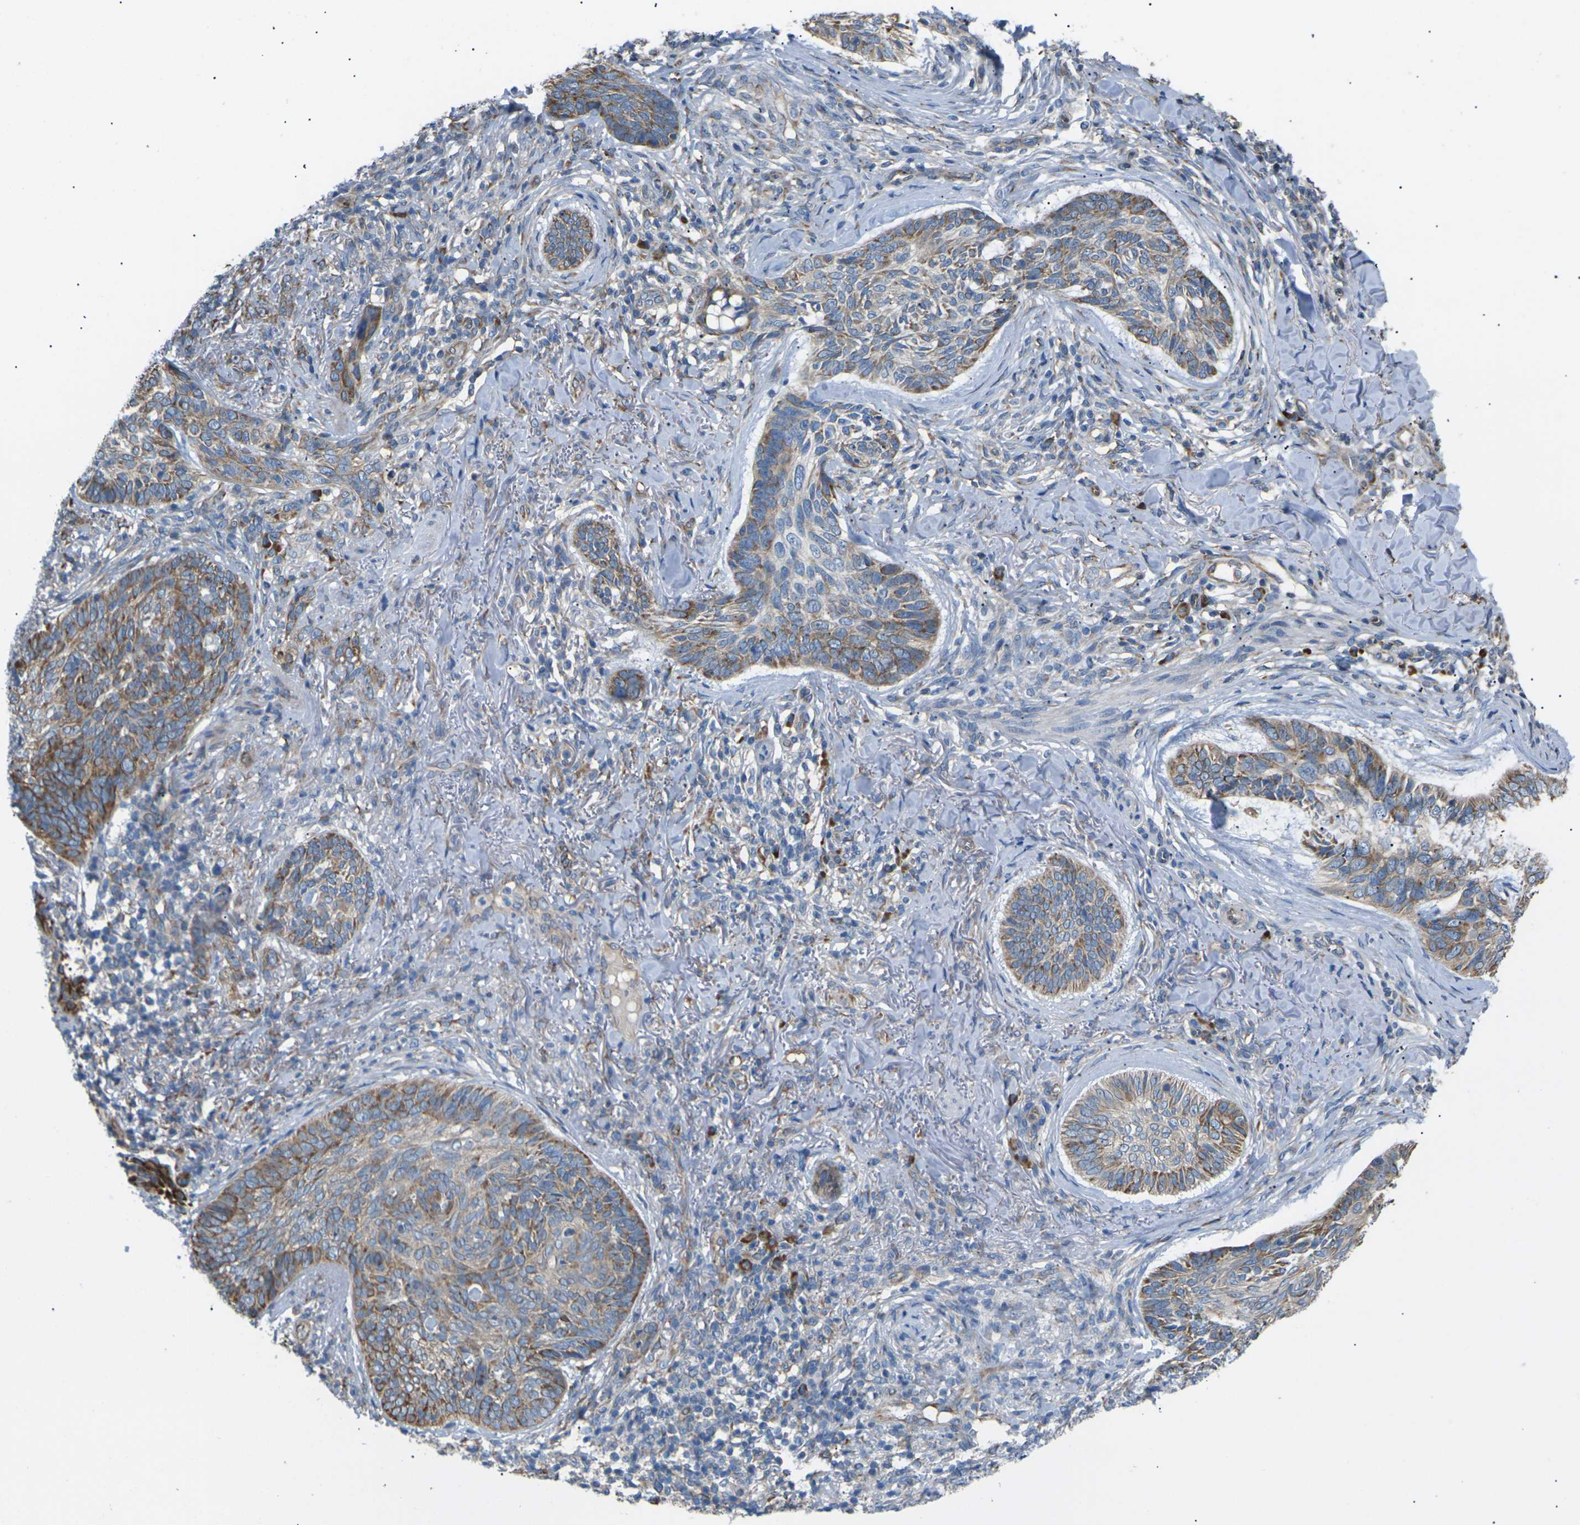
{"staining": {"intensity": "moderate", "quantity": ">75%", "location": "cytoplasmic/membranous"}, "tissue": "skin cancer", "cell_type": "Tumor cells", "image_type": "cancer", "snomed": [{"axis": "morphology", "description": "Basal cell carcinoma"}, {"axis": "topography", "description": "Skin"}], "caption": "Immunohistochemical staining of human skin cancer (basal cell carcinoma) exhibits medium levels of moderate cytoplasmic/membranous protein positivity in approximately >75% of tumor cells.", "gene": "KLHDC8B", "patient": {"sex": "male", "age": 43}}